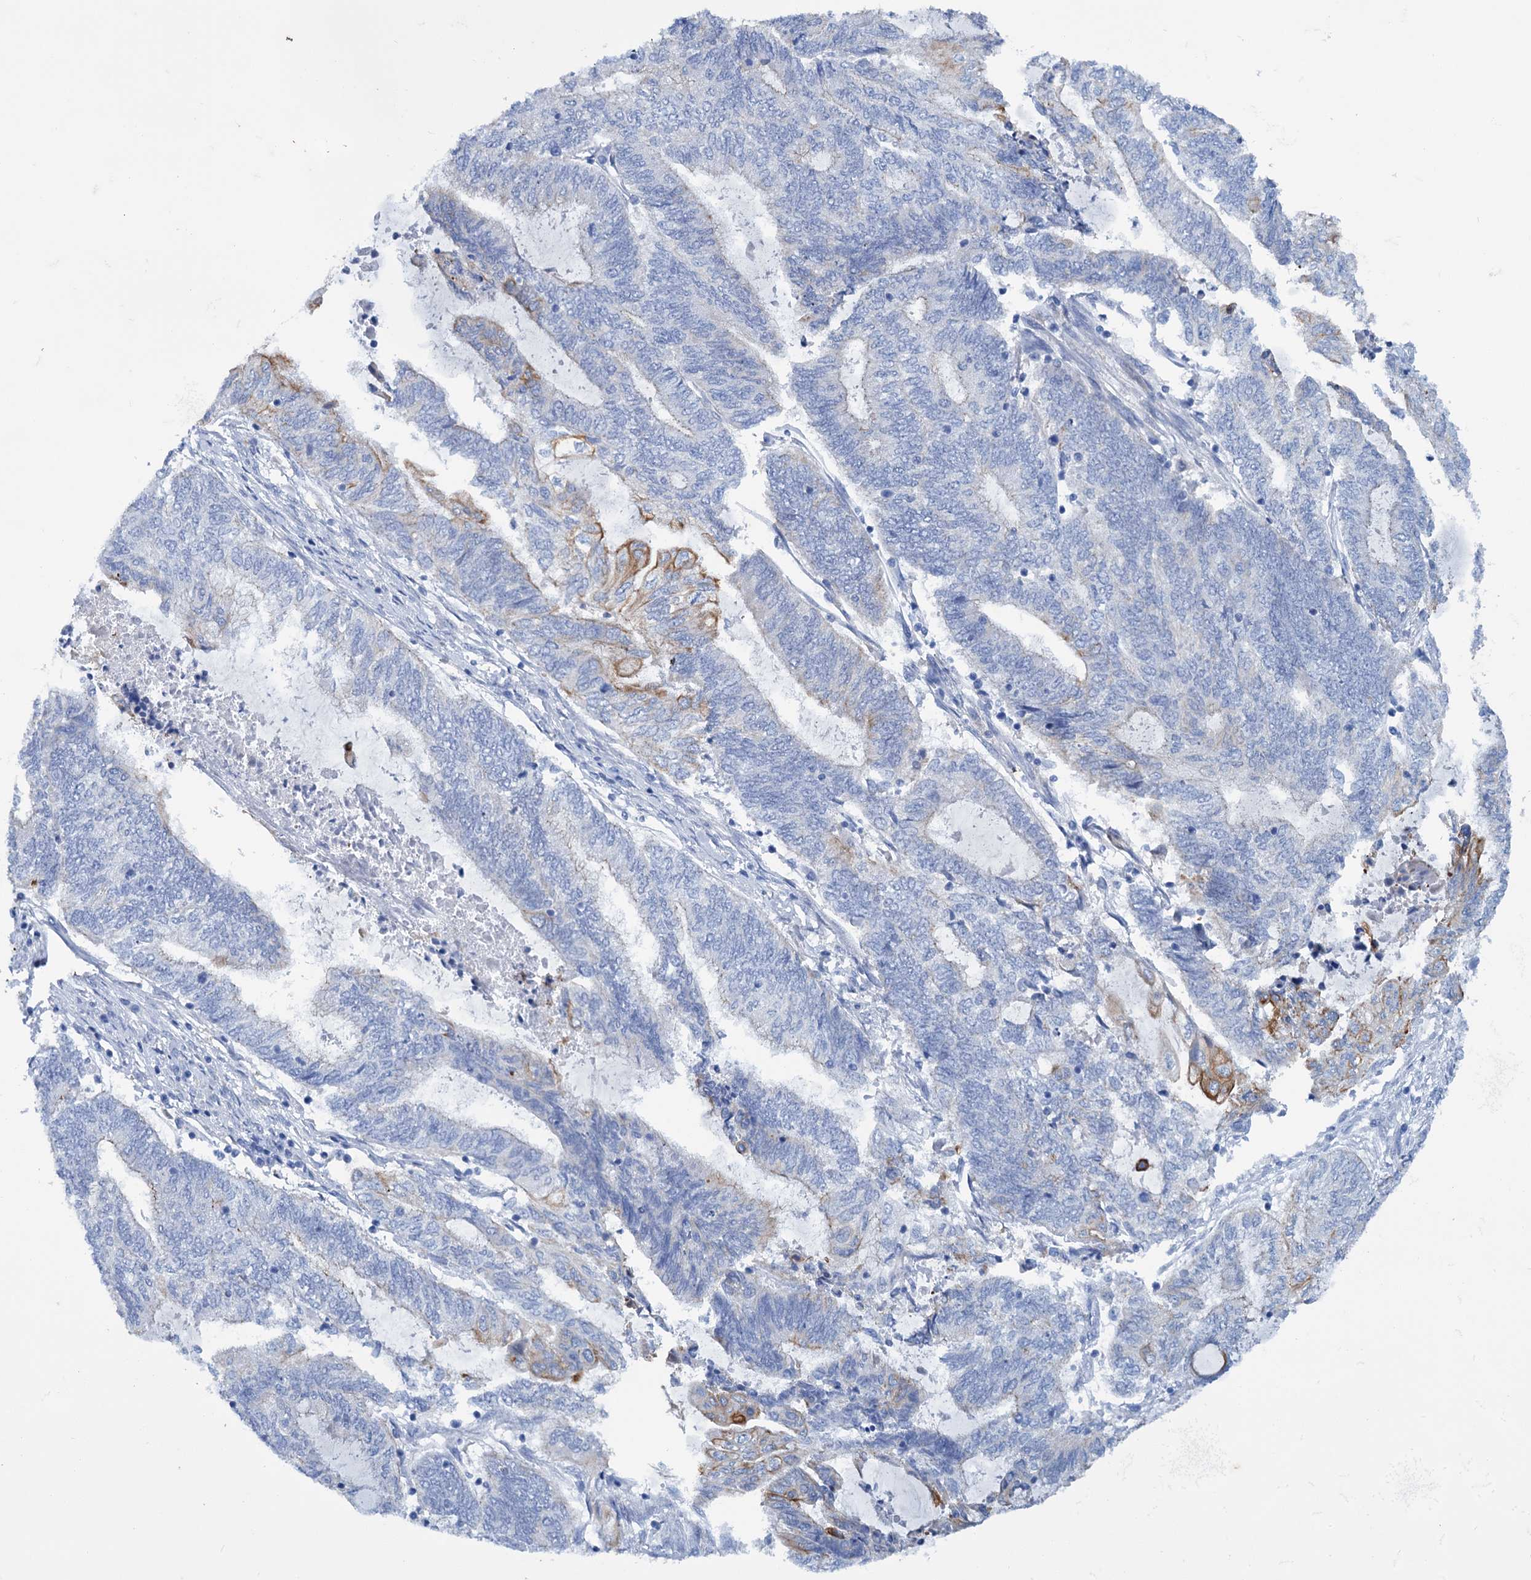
{"staining": {"intensity": "moderate", "quantity": "<25%", "location": "cytoplasmic/membranous"}, "tissue": "endometrial cancer", "cell_type": "Tumor cells", "image_type": "cancer", "snomed": [{"axis": "morphology", "description": "Adenocarcinoma, NOS"}, {"axis": "topography", "description": "Uterus"}, {"axis": "topography", "description": "Endometrium"}], "caption": "IHC staining of endometrial cancer (adenocarcinoma), which displays low levels of moderate cytoplasmic/membranous expression in approximately <25% of tumor cells indicating moderate cytoplasmic/membranous protein staining. The staining was performed using DAB (3,3'-diaminobenzidine) (brown) for protein detection and nuclei were counterstained in hematoxylin (blue).", "gene": "FAAP20", "patient": {"sex": "female", "age": 70}}